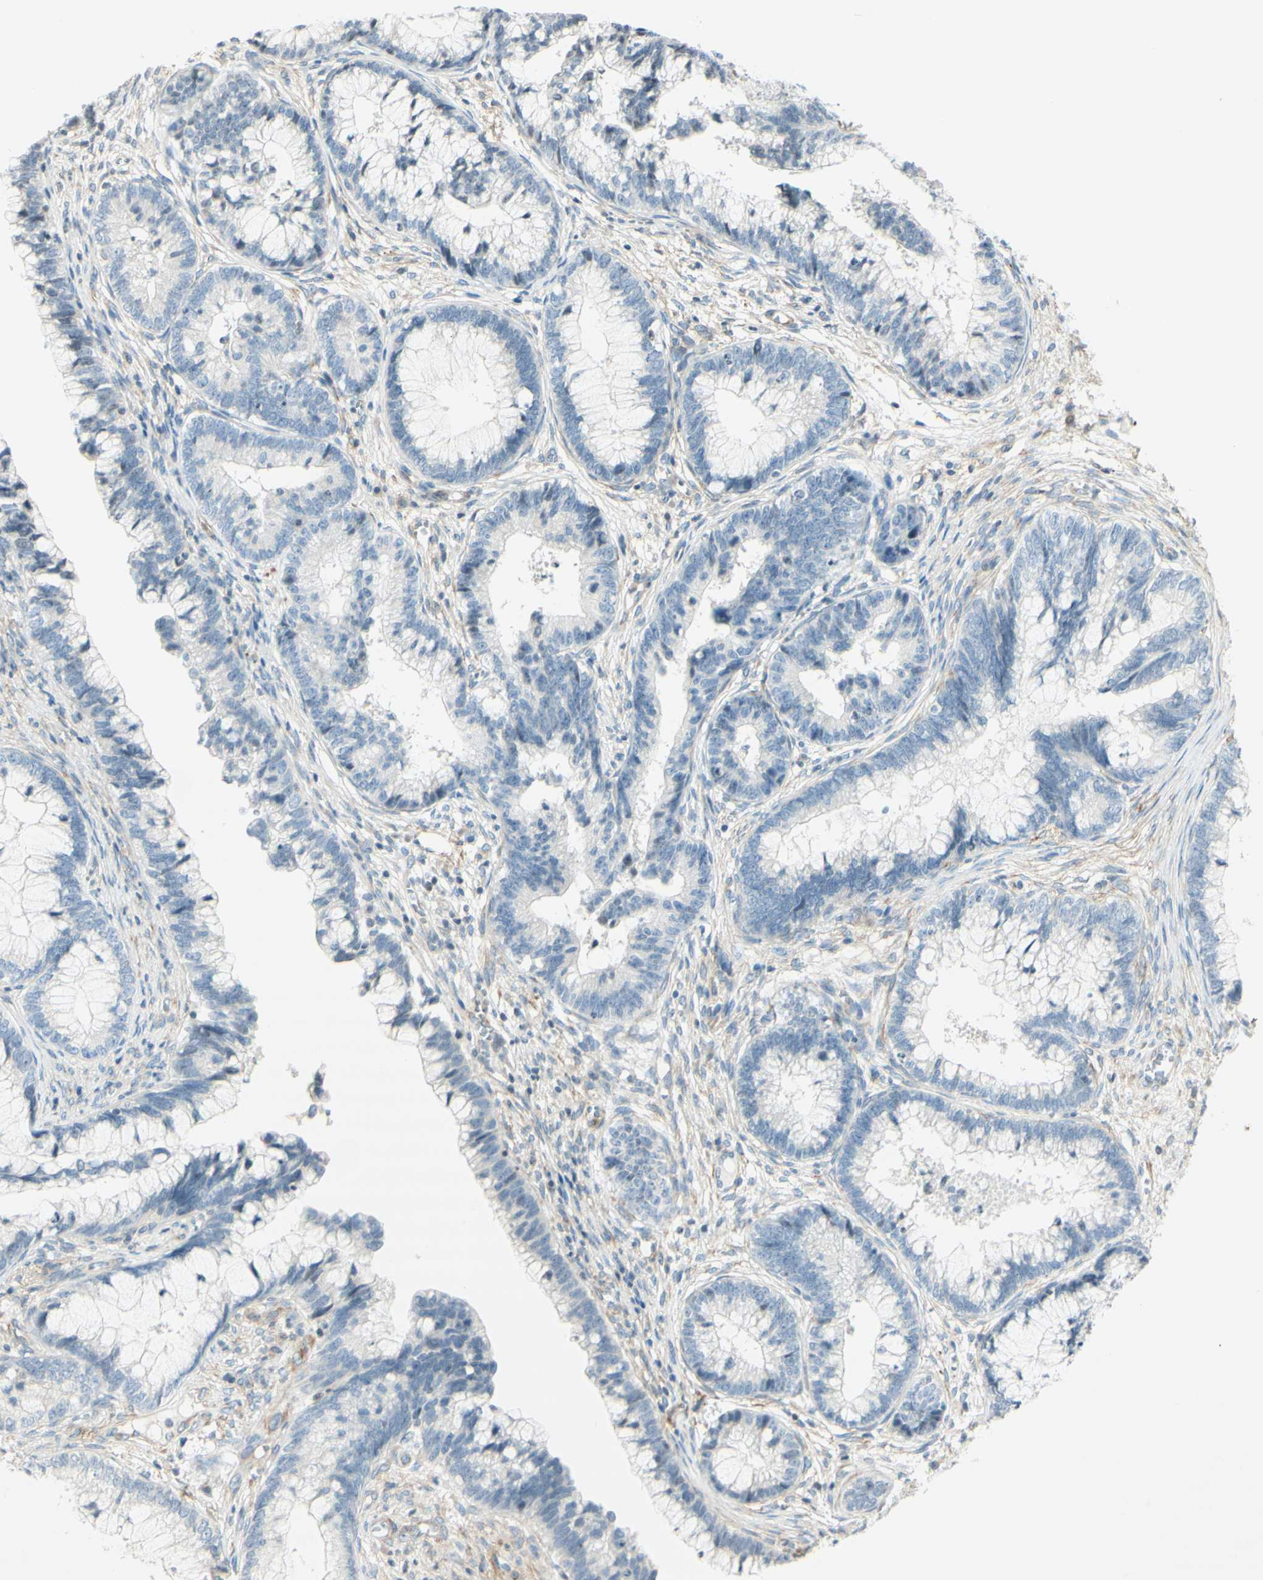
{"staining": {"intensity": "negative", "quantity": "none", "location": "none"}, "tissue": "cervical cancer", "cell_type": "Tumor cells", "image_type": "cancer", "snomed": [{"axis": "morphology", "description": "Adenocarcinoma, NOS"}, {"axis": "topography", "description": "Cervix"}], "caption": "Human cervical cancer (adenocarcinoma) stained for a protein using IHC demonstrates no expression in tumor cells.", "gene": "MAP1B", "patient": {"sex": "female", "age": 44}}